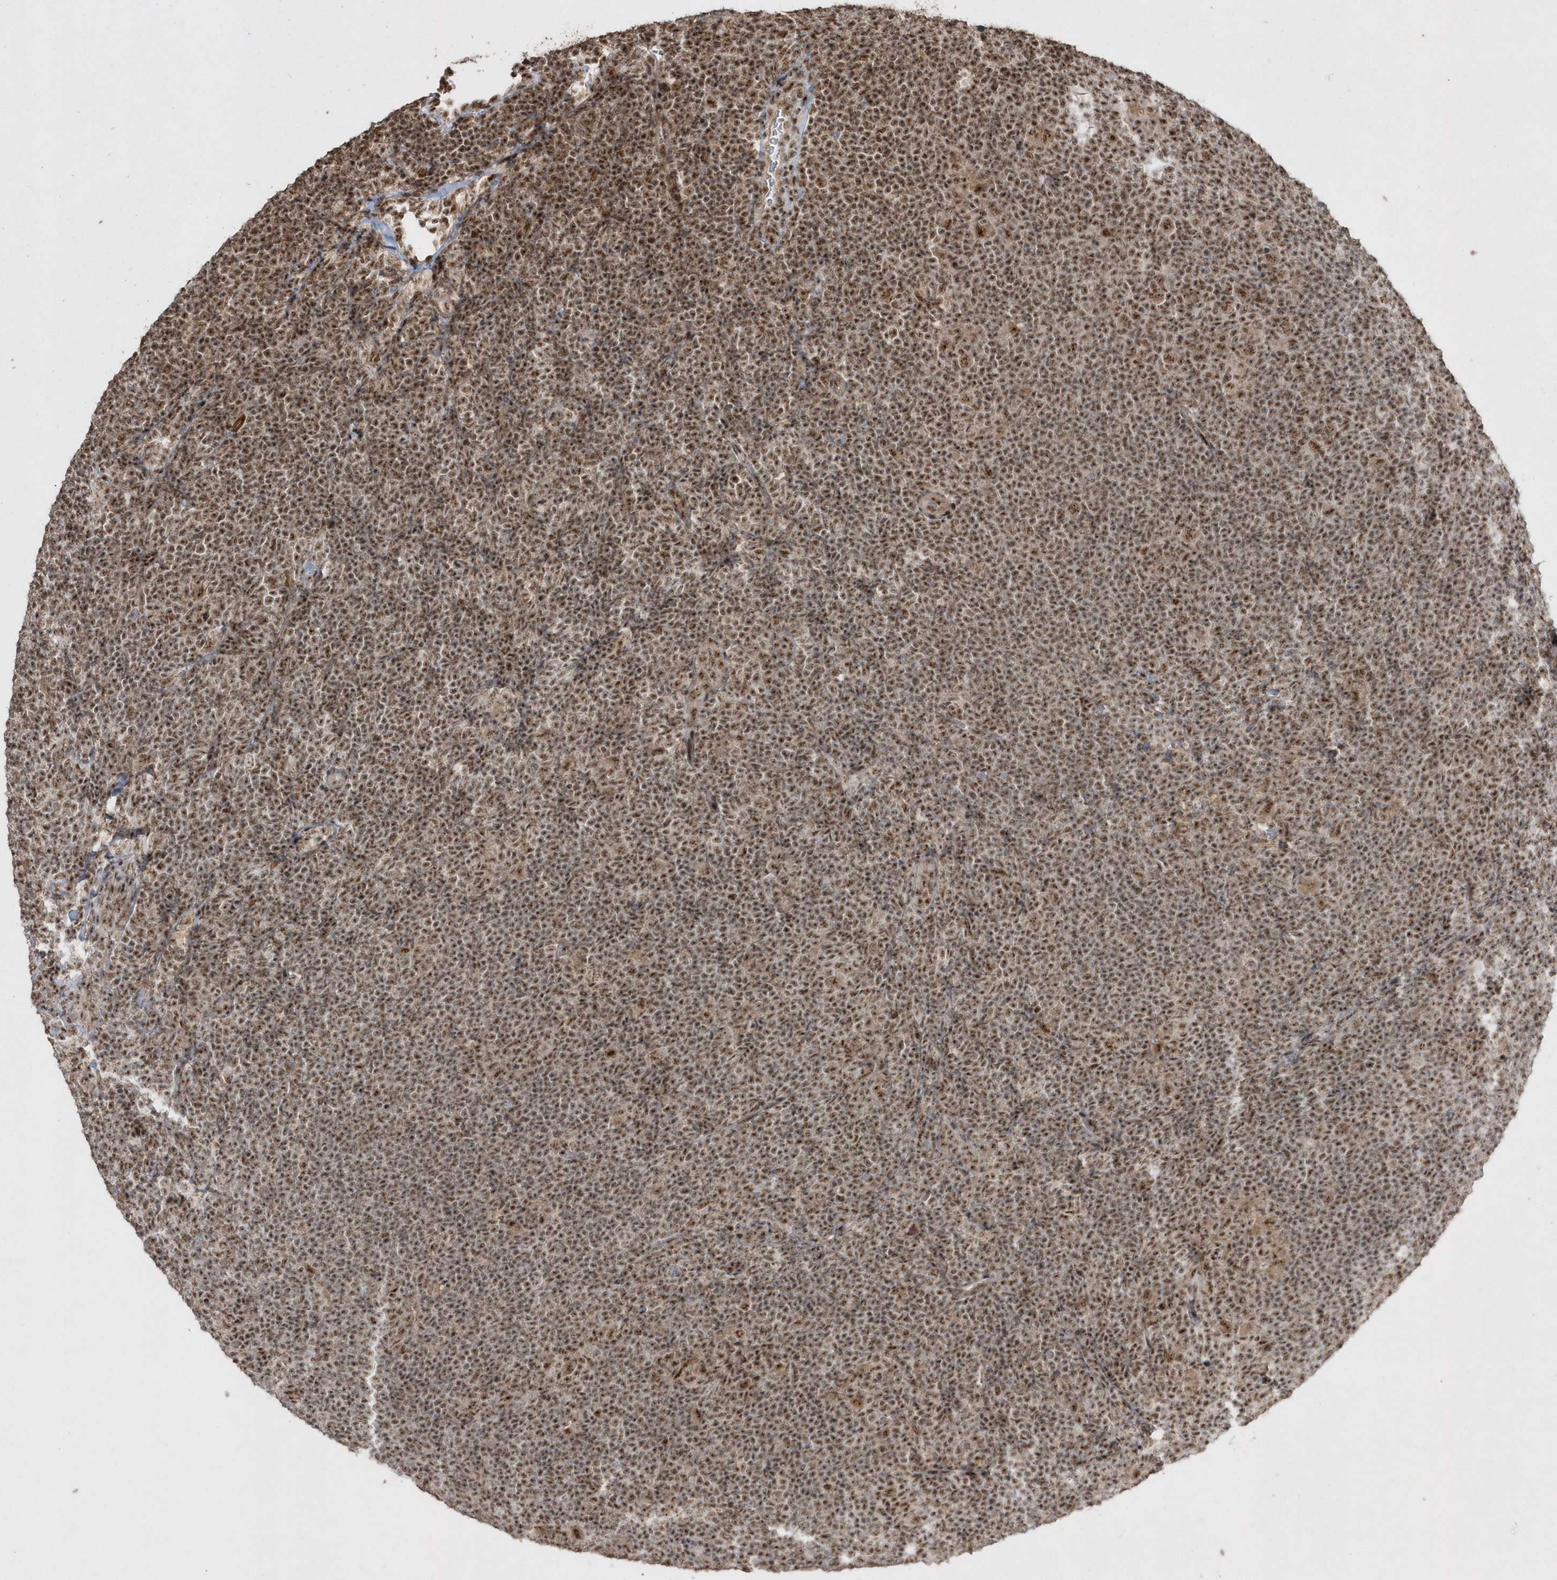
{"staining": {"intensity": "strong", "quantity": ">75%", "location": "nuclear"}, "tissue": "lymphoma", "cell_type": "Tumor cells", "image_type": "cancer", "snomed": [{"axis": "morphology", "description": "Hodgkin's disease, NOS"}, {"axis": "topography", "description": "Lymph node"}], "caption": "Lymphoma stained with DAB immunohistochemistry (IHC) displays high levels of strong nuclear positivity in about >75% of tumor cells.", "gene": "POLR3B", "patient": {"sex": "female", "age": 57}}